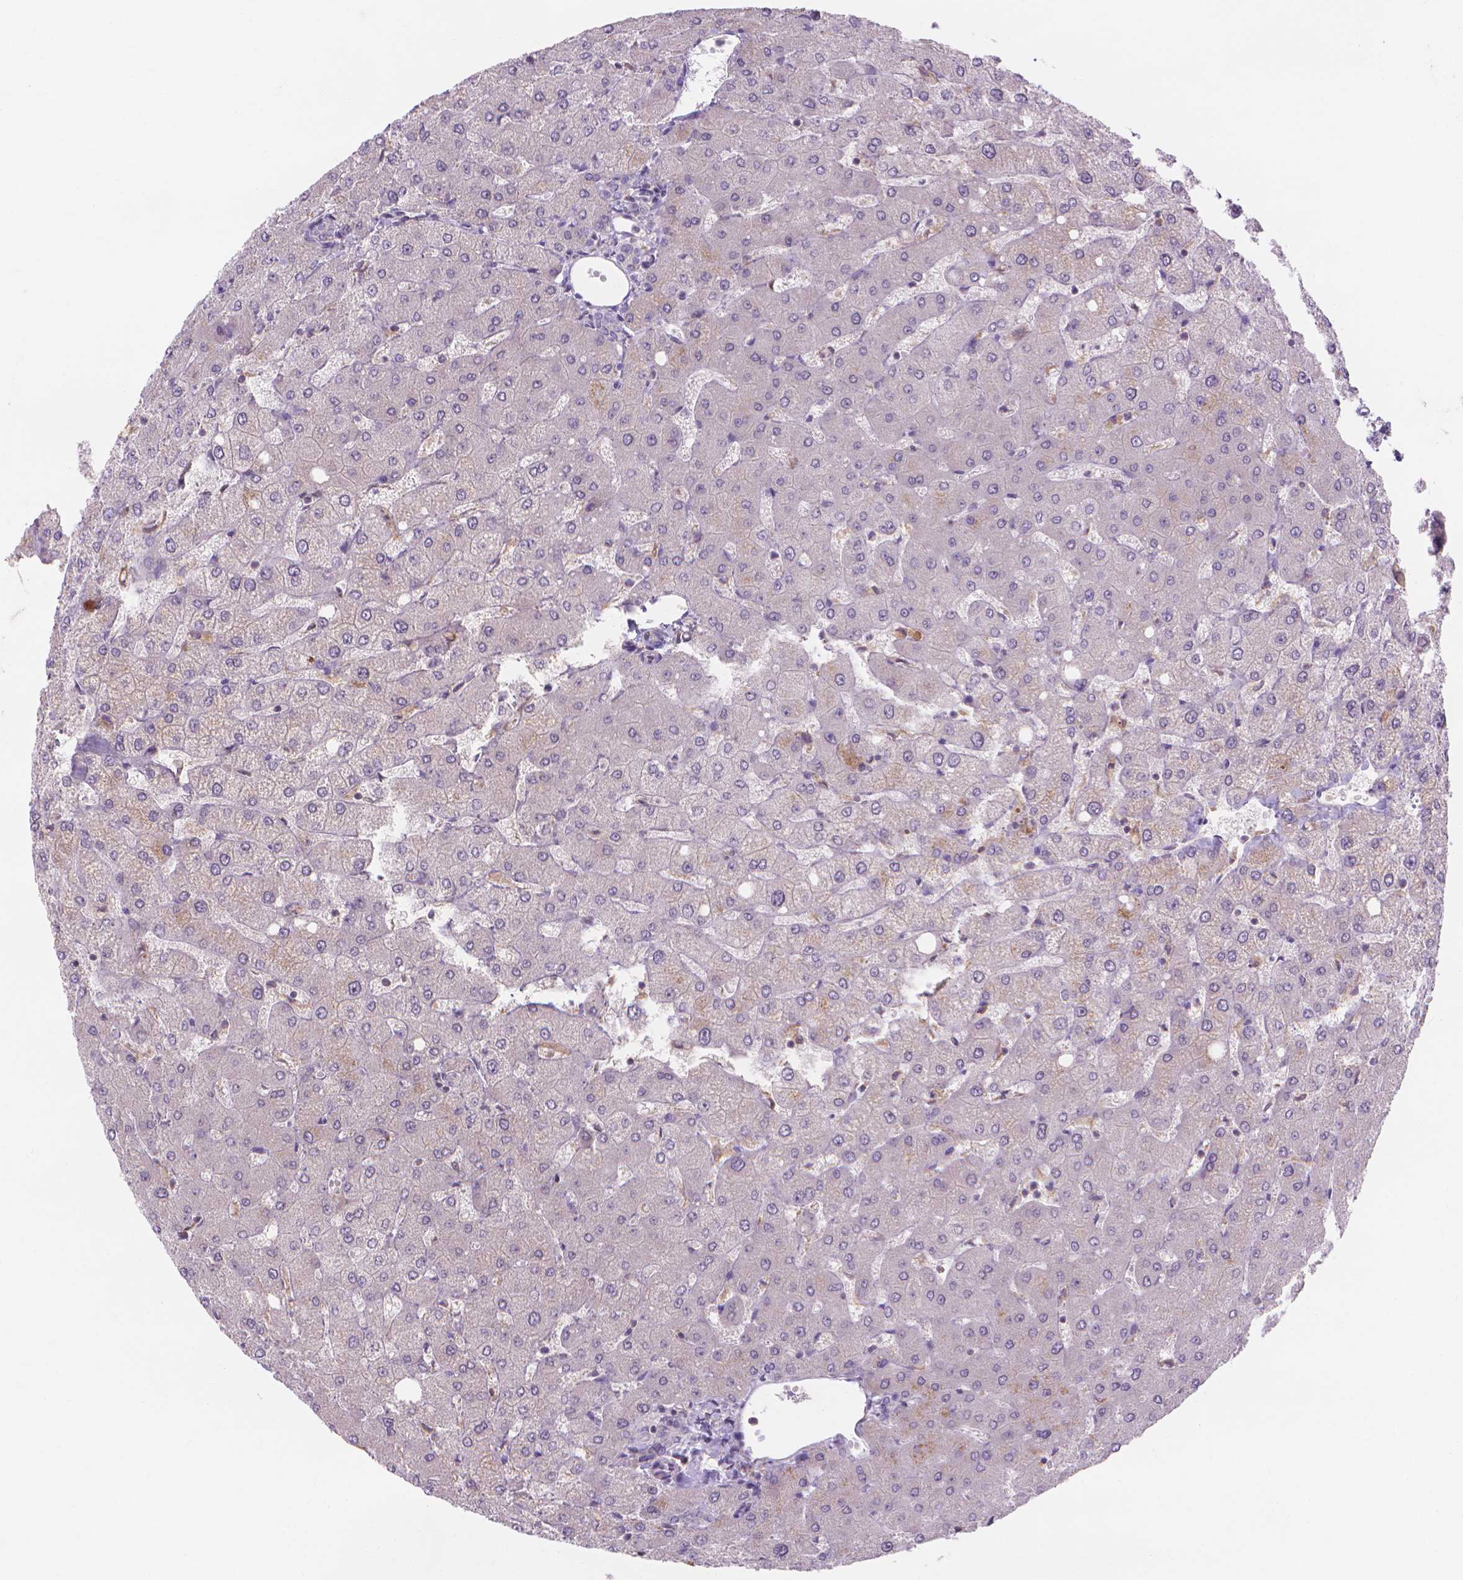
{"staining": {"intensity": "negative", "quantity": "none", "location": "none"}, "tissue": "liver", "cell_type": "Cholangiocytes", "image_type": "normal", "snomed": [{"axis": "morphology", "description": "Normal tissue, NOS"}, {"axis": "topography", "description": "Liver"}], "caption": "High magnification brightfield microscopy of normal liver stained with DAB (brown) and counterstained with hematoxylin (blue): cholangiocytes show no significant expression.", "gene": "PRDM13", "patient": {"sex": "female", "age": 54}}